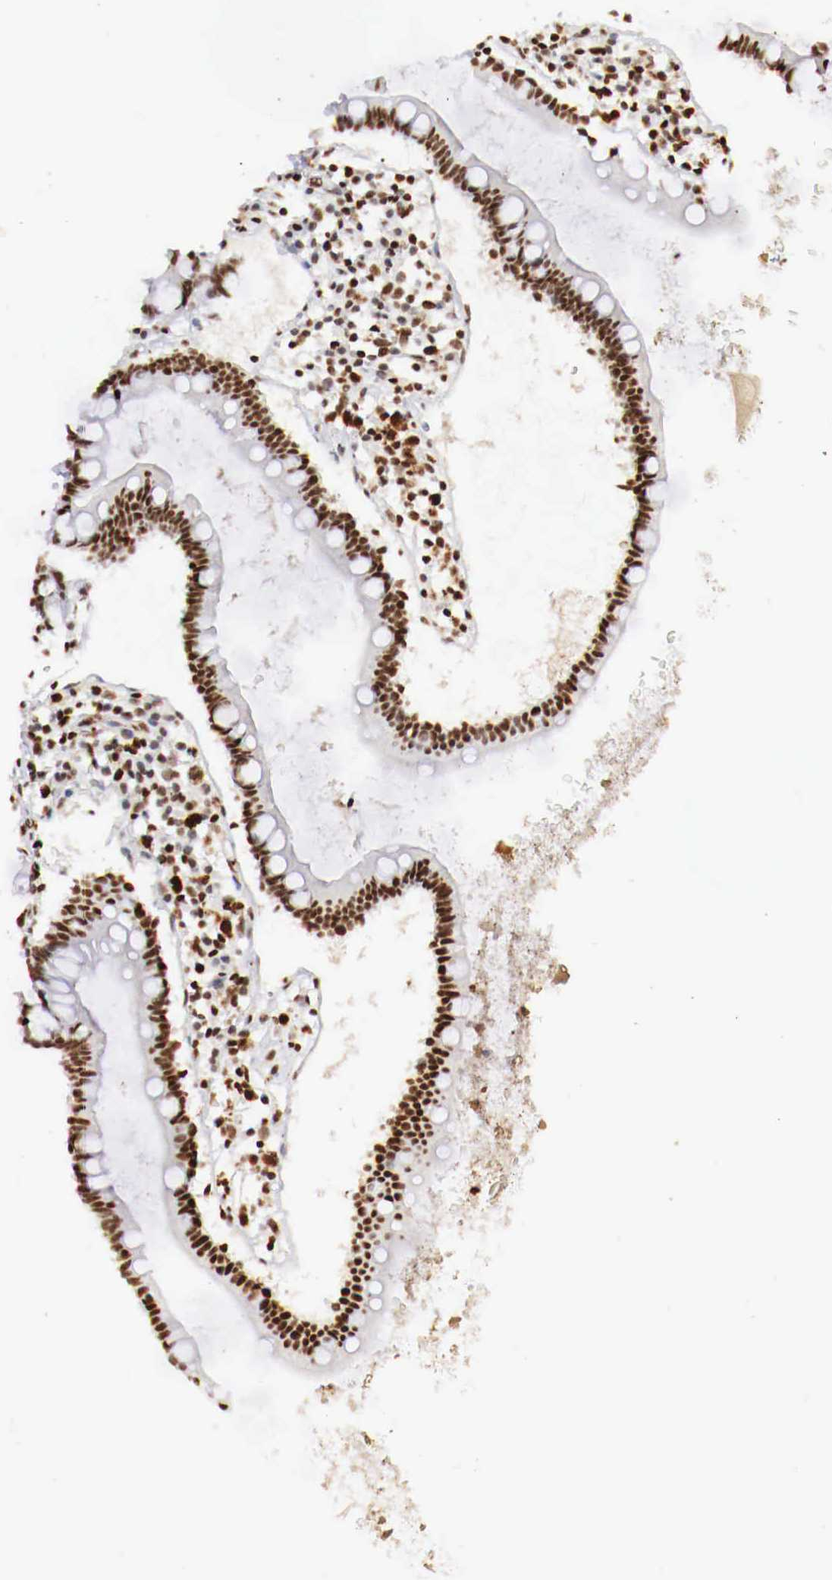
{"staining": {"intensity": "strong", "quantity": ">75%", "location": "nuclear"}, "tissue": "small intestine", "cell_type": "Glandular cells", "image_type": "normal", "snomed": [{"axis": "morphology", "description": "Normal tissue, NOS"}, {"axis": "topography", "description": "Small intestine"}], "caption": "Protein expression by immunohistochemistry (IHC) demonstrates strong nuclear staining in approximately >75% of glandular cells in unremarkable small intestine.", "gene": "MAX", "patient": {"sex": "female", "age": 37}}